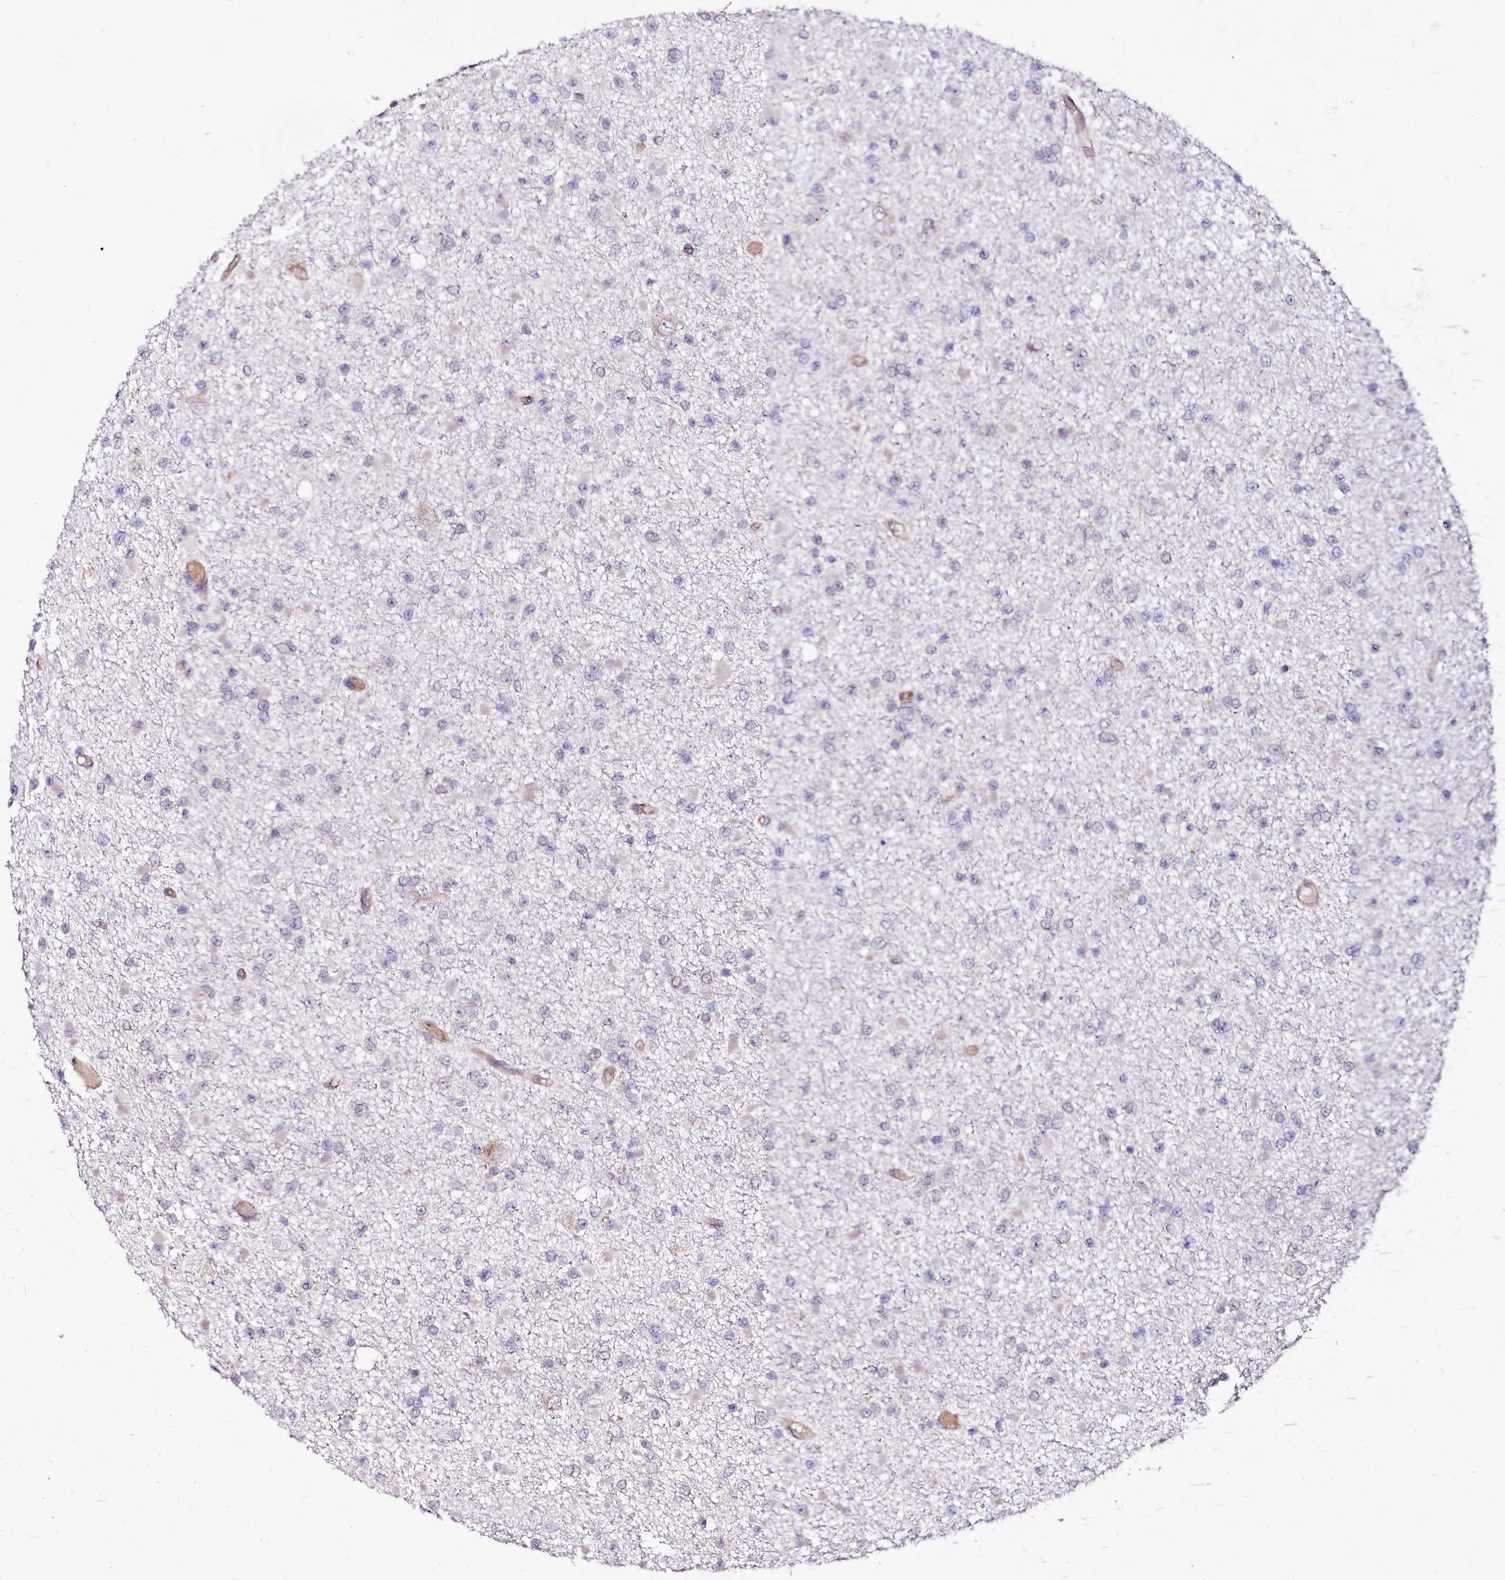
{"staining": {"intensity": "negative", "quantity": "none", "location": "none"}, "tissue": "glioma", "cell_type": "Tumor cells", "image_type": "cancer", "snomed": [{"axis": "morphology", "description": "Glioma, malignant, Low grade"}, {"axis": "topography", "description": "Brain"}], "caption": "Immunohistochemistry photomicrograph of neoplastic tissue: human low-grade glioma (malignant) stained with DAB shows no significant protein staining in tumor cells.", "gene": "GPR176", "patient": {"sex": "female", "age": 22}}